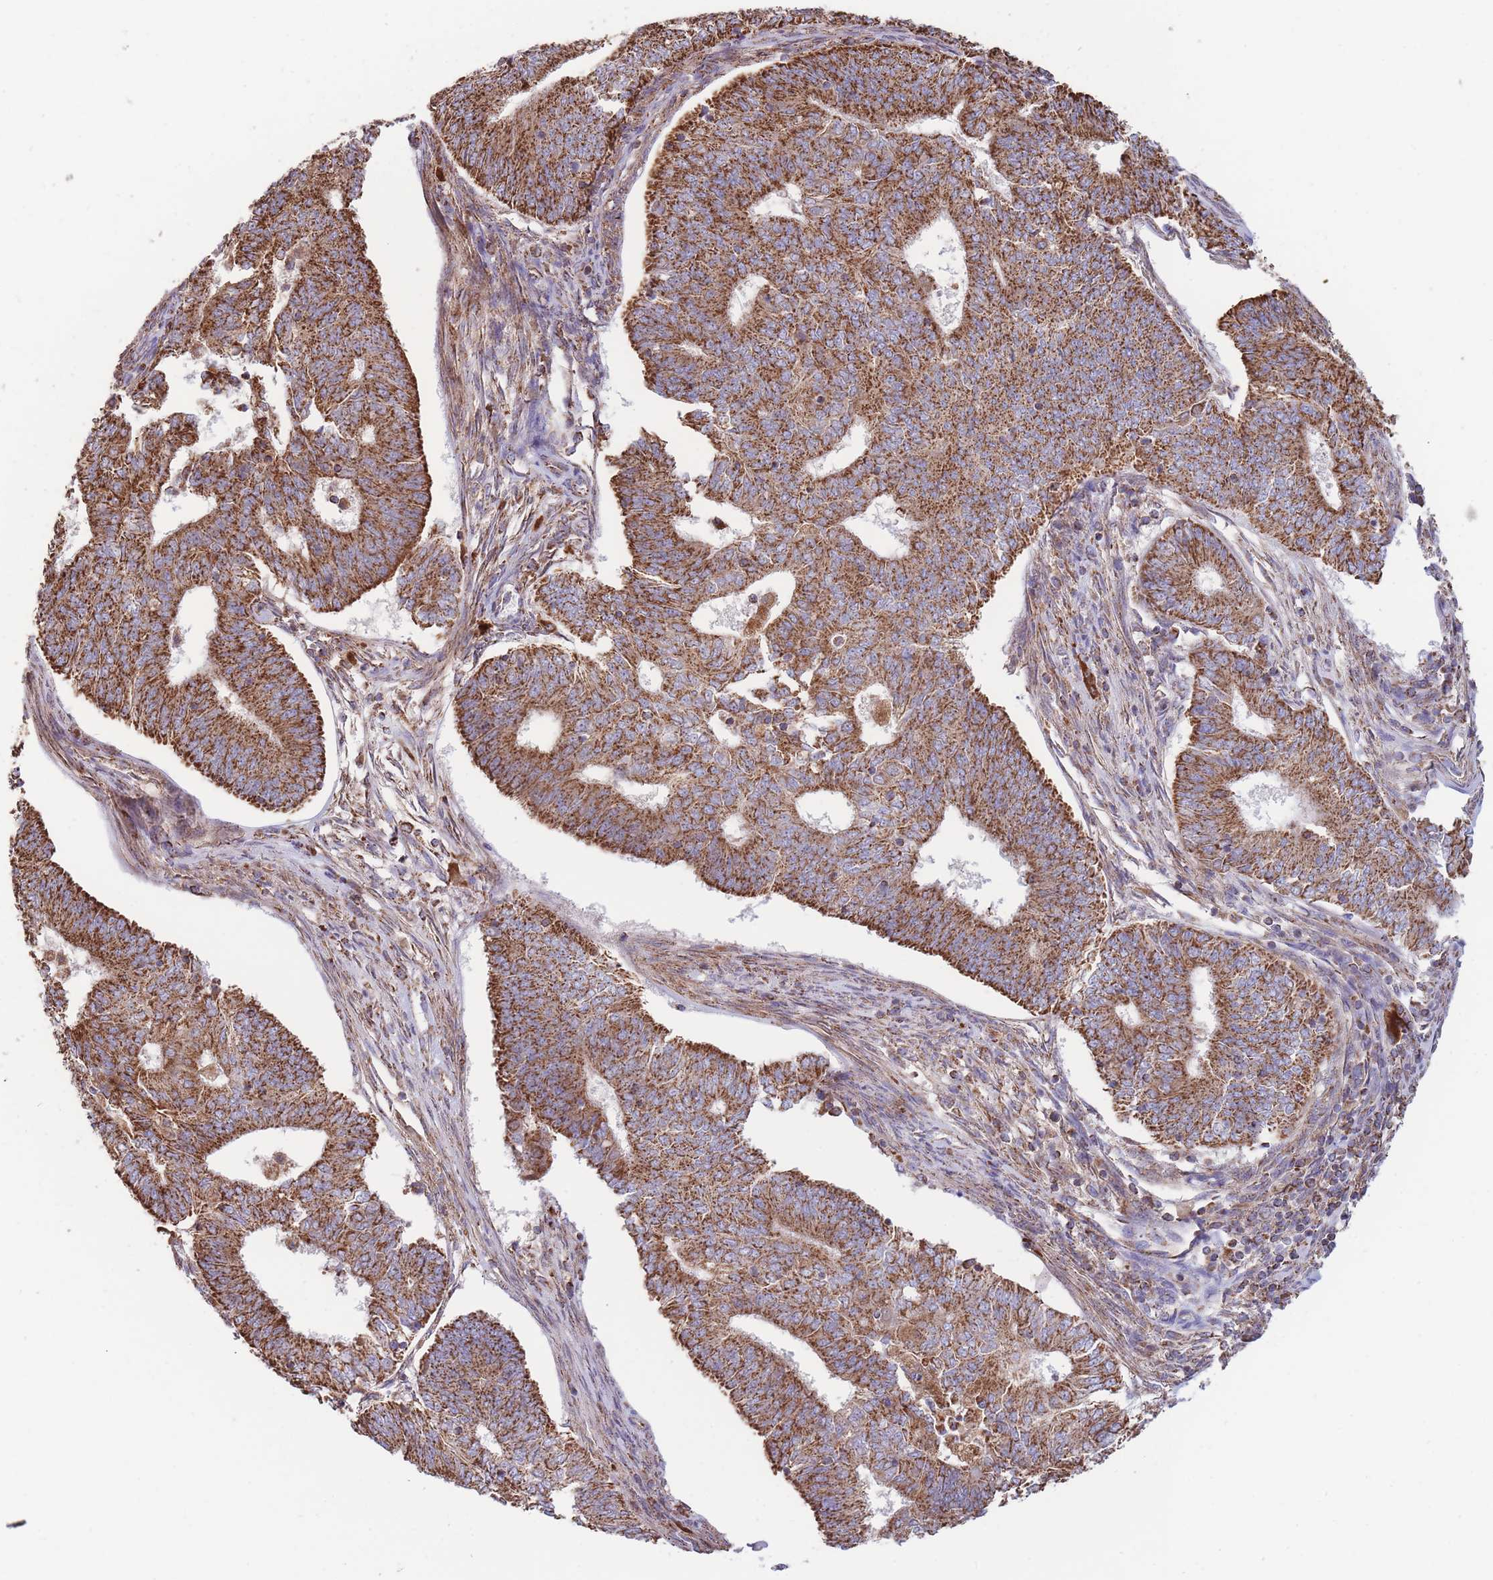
{"staining": {"intensity": "strong", "quantity": ">75%", "location": "cytoplasmic/membranous"}, "tissue": "endometrial cancer", "cell_type": "Tumor cells", "image_type": "cancer", "snomed": [{"axis": "morphology", "description": "Adenocarcinoma, NOS"}, {"axis": "topography", "description": "Endometrium"}], "caption": "Protein analysis of endometrial cancer tissue shows strong cytoplasmic/membranous staining in about >75% of tumor cells.", "gene": "FKBP8", "patient": {"sex": "female", "age": 62}}